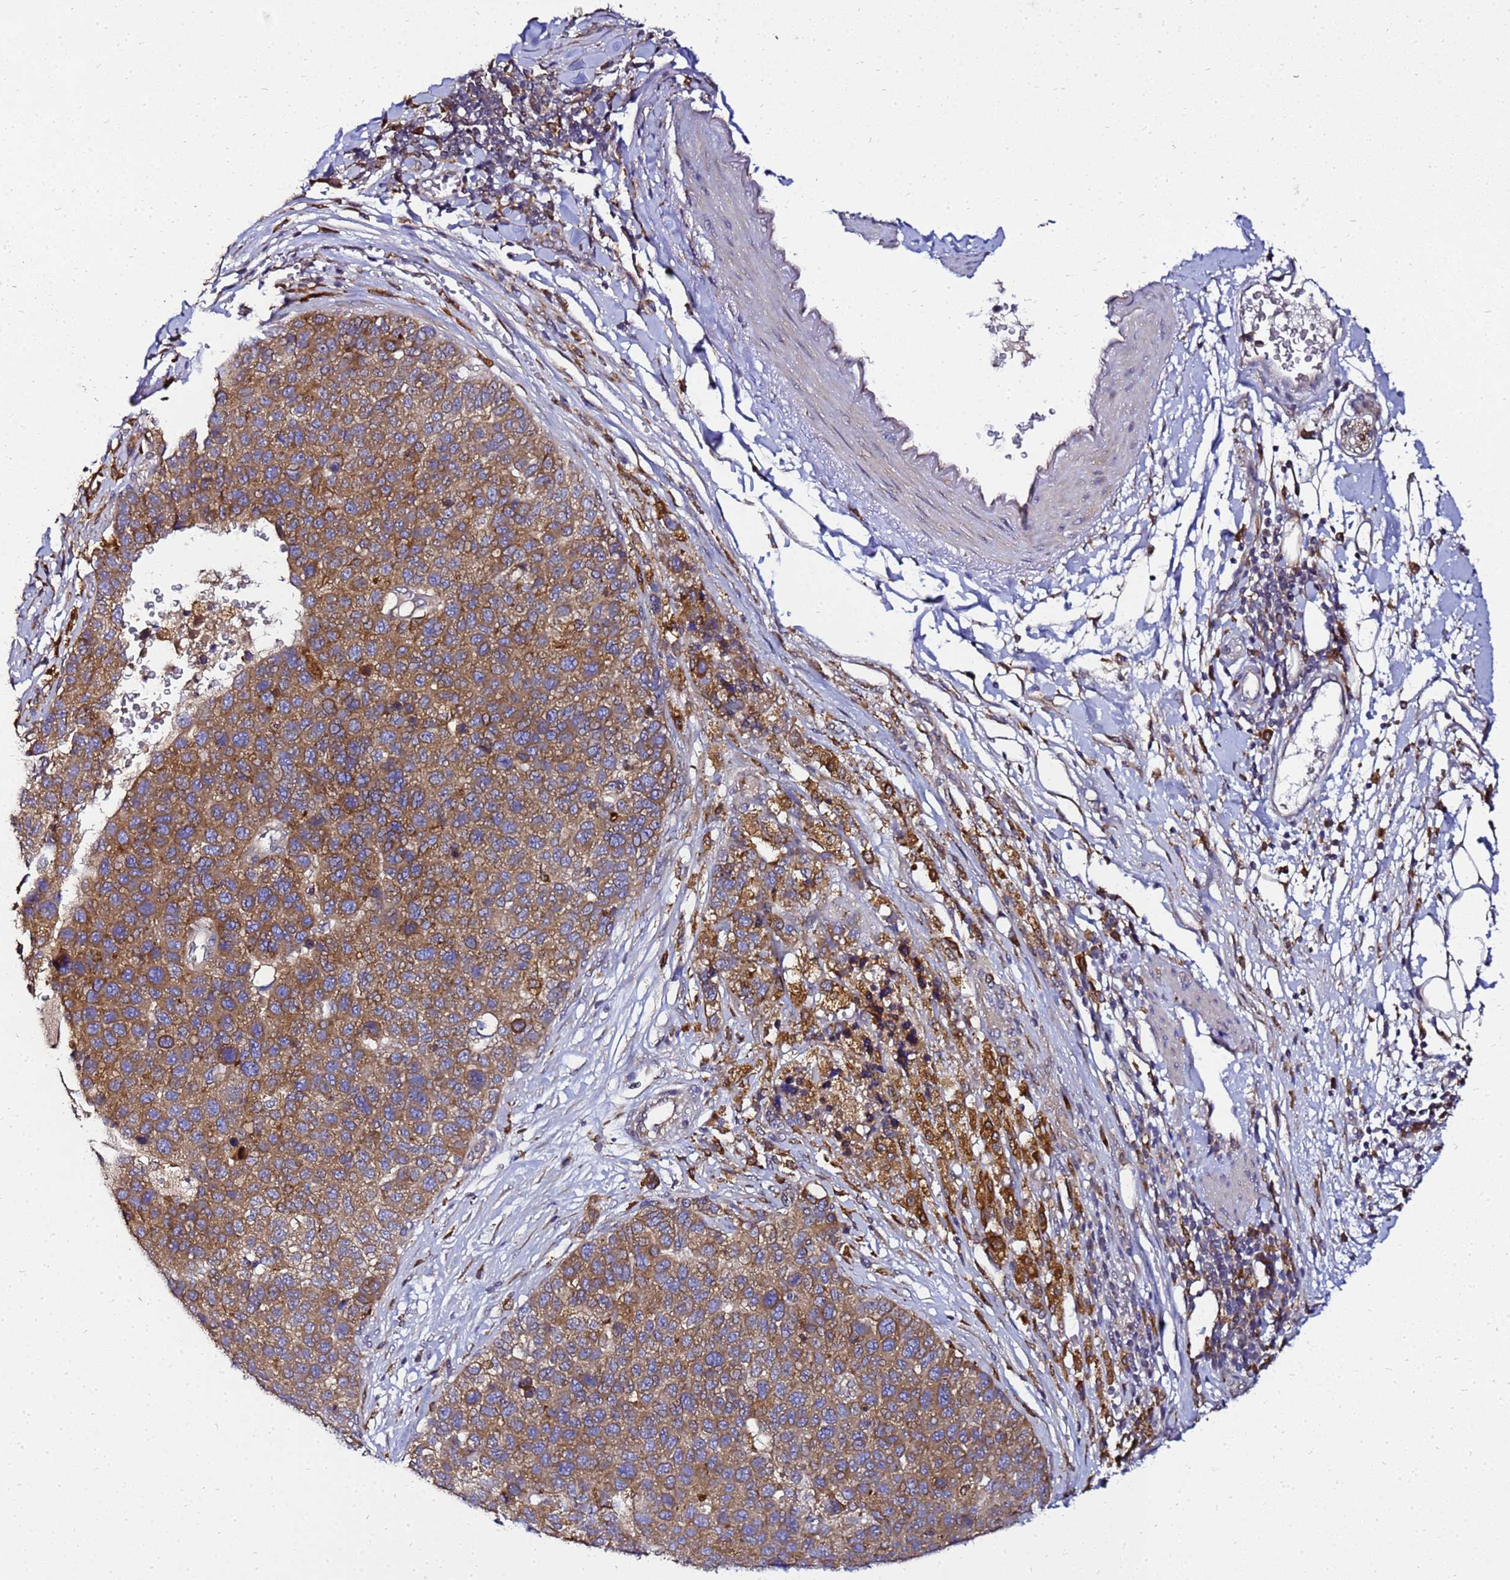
{"staining": {"intensity": "moderate", "quantity": ">75%", "location": "cytoplasmic/membranous"}, "tissue": "pancreatic cancer", "cell_type": "Tumor cells", "image_type": "cancer", "snomed": [{"axis": "morphology", "description": "Adenocarcinoma, NOS"}, {"axis": "topography", "description": "Pancreas"}], "caption": "DAB (3,3'-diaminobenzidine) immunohistochemical staining of pancreatic adenocarcinoma exhibits moderate cytoplasmic/membranous protein expression in approximately >75% of tumor cells.", "gene": "ADPGK", "patient": {"sex": "female", "age": 61}}